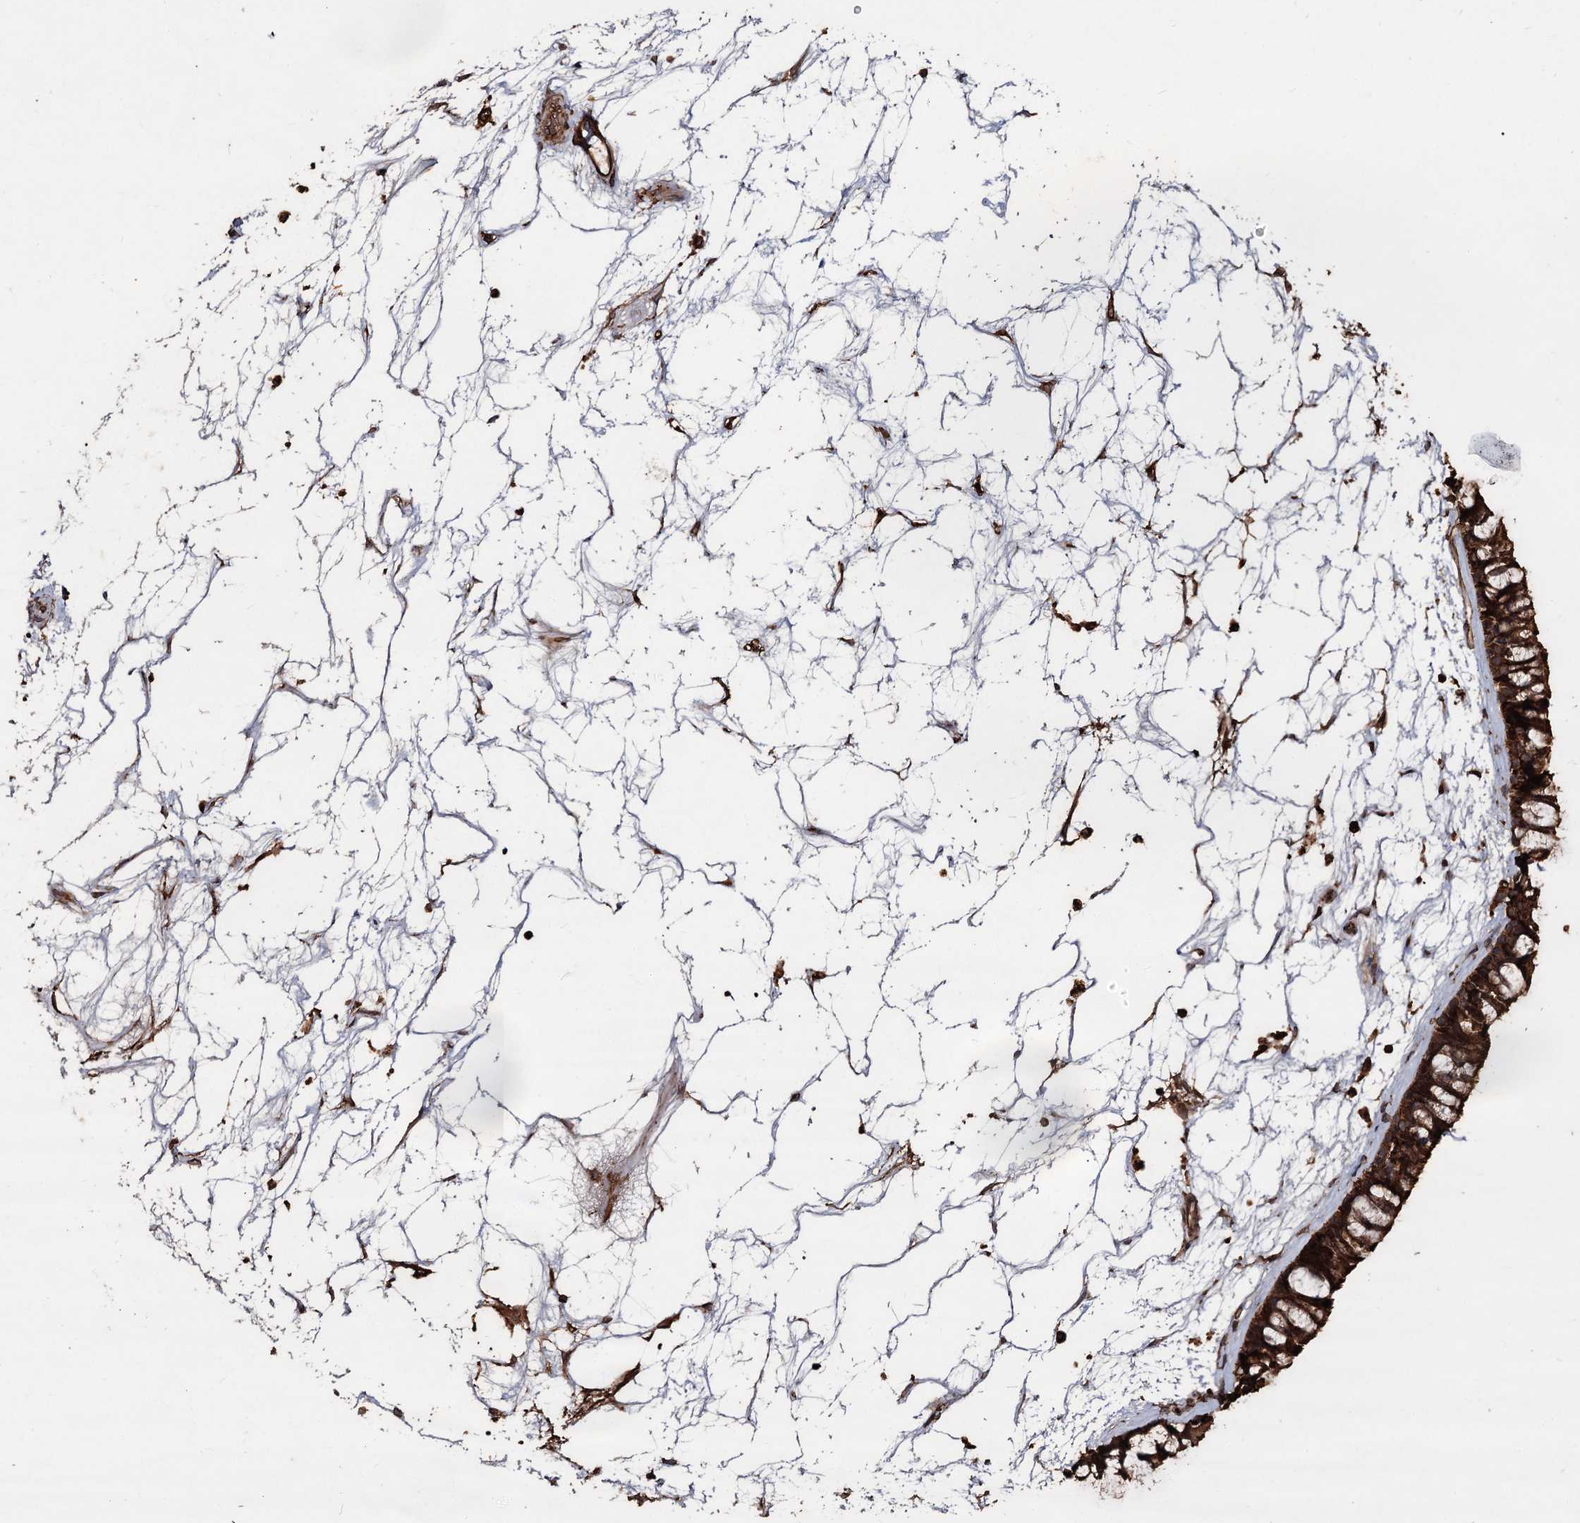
{"staining": {"intensity": "strong", "quantity": ">75%", "location": "cytoplasmic/membranous"}, "tissue": "nasopharynx", "cell_type": "Respiratory epithelial cells", "image_type": "normal", "snomed": [{"axis": "morphology", "description": "Normal tissue, NOS"}, {"axis": "topography", "description": "Nasopharynx"}], "caption": "High-magnification brightfield microscopy of unremarkable nasopharynx stained with DAB (3,3'-diaminobenzidine) (brown) and counterstained with hematoxylin (blue). respiratory epithelial cells exhibit strong cytoplasmic/membranous positivity is seen in about>75% of cells.", "gene": "PIK3C2A", "patient": {"sex": "male", "age": 64}}